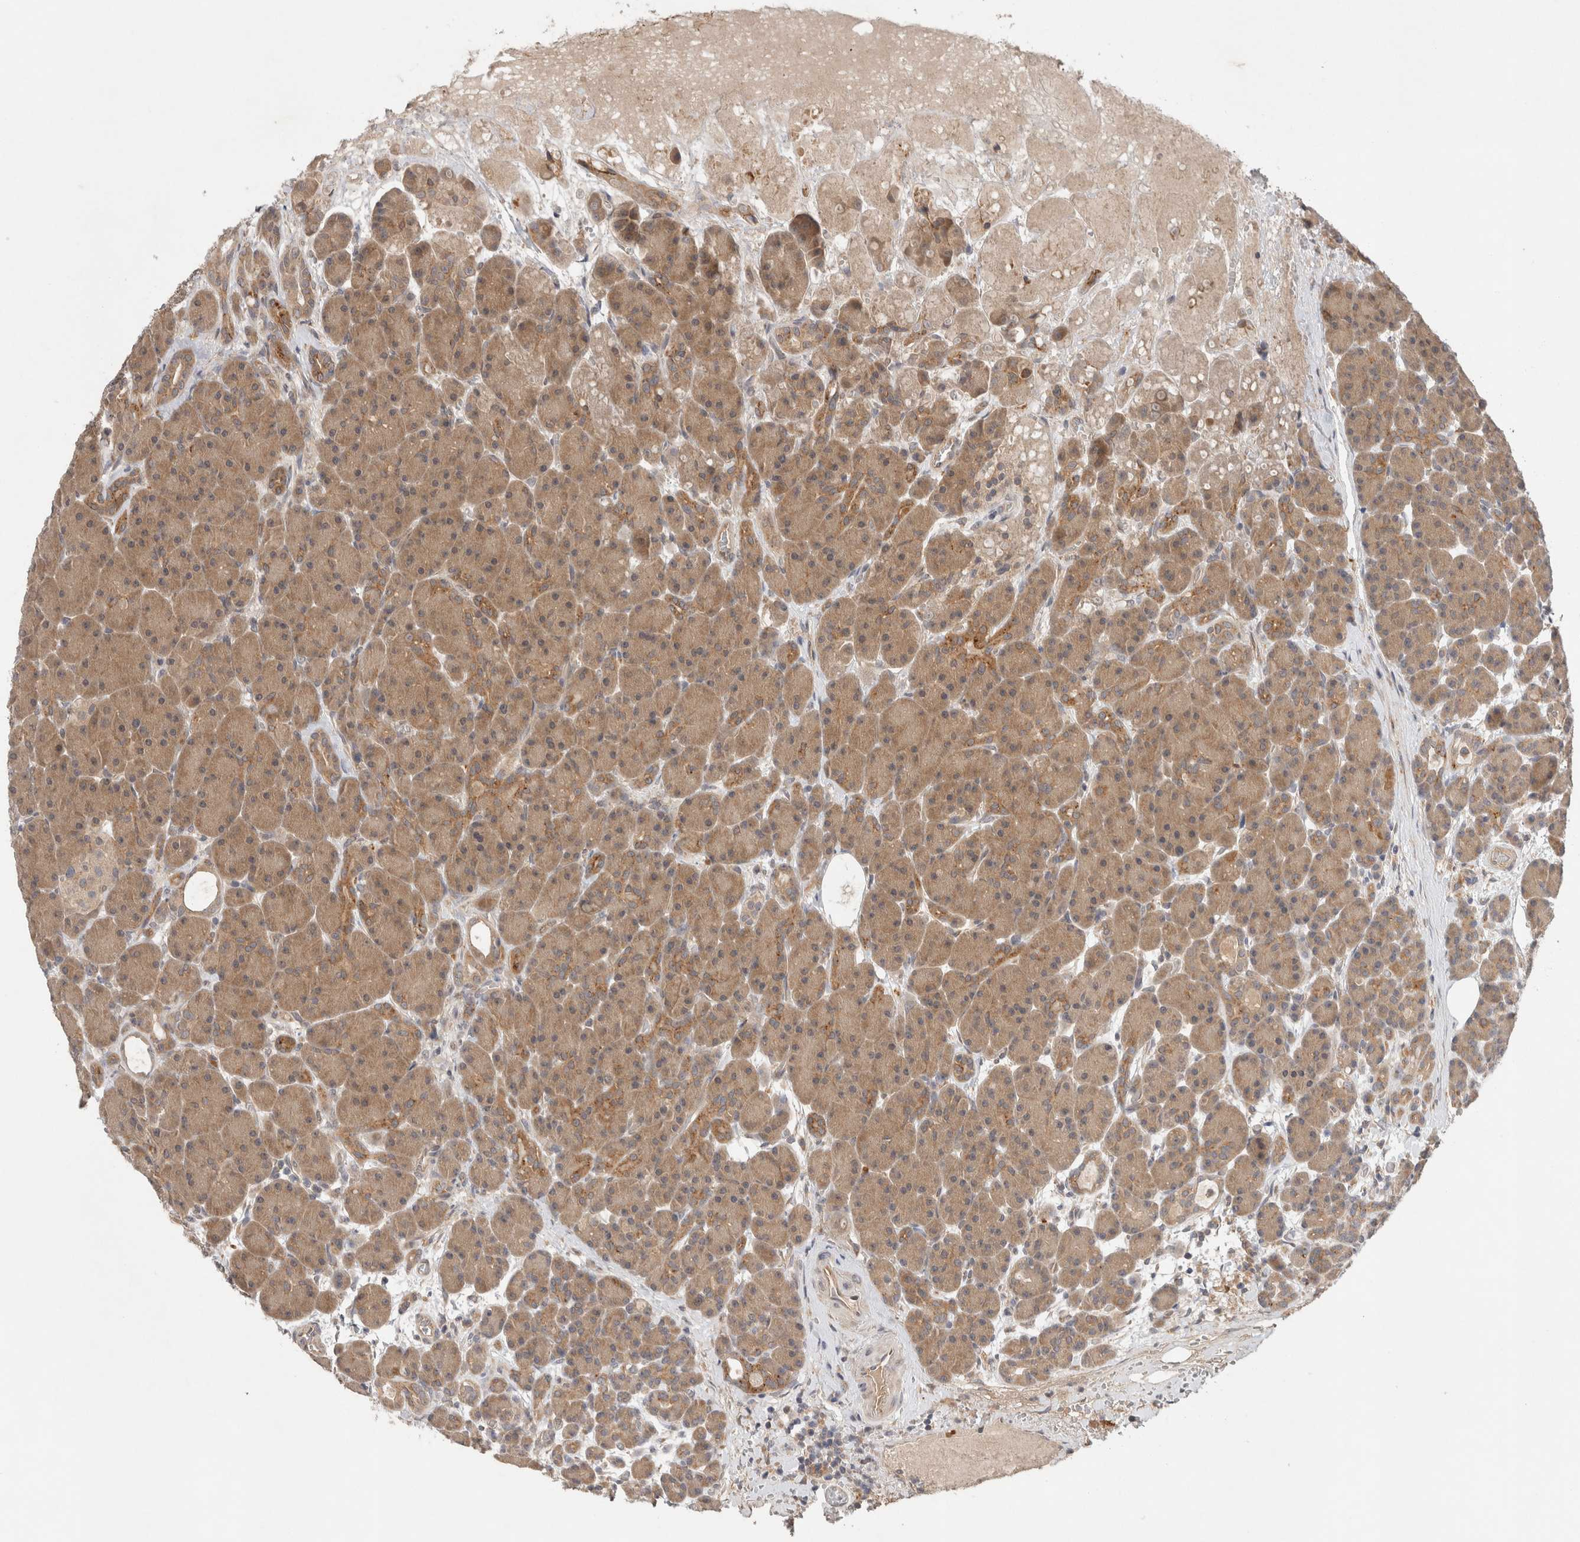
{"staining": {"intensity": "moderate", "quantity": ">75%", "location": "cytoplasmic/membranous"}, "tissue": "pancreas", "cell_type": "Exocrine glandular cells", "image_type": "normal", "snomed": [{"axis": "morphology", "description": "Normal tissue, NOS"}, {"axis": "topography", "description": "Pancreas"}], "caption": "Immunohistochemistry (IHC) of normal human pancreas shows medium levels of moderate cytoplasmic/membranous positivity in approximately >75% of exocrine glandular cells. (DAB IHC with brightfield microscopy, high magnification).", "gene": "SGK1", "patient": {"sex": "male", "age": 63}}